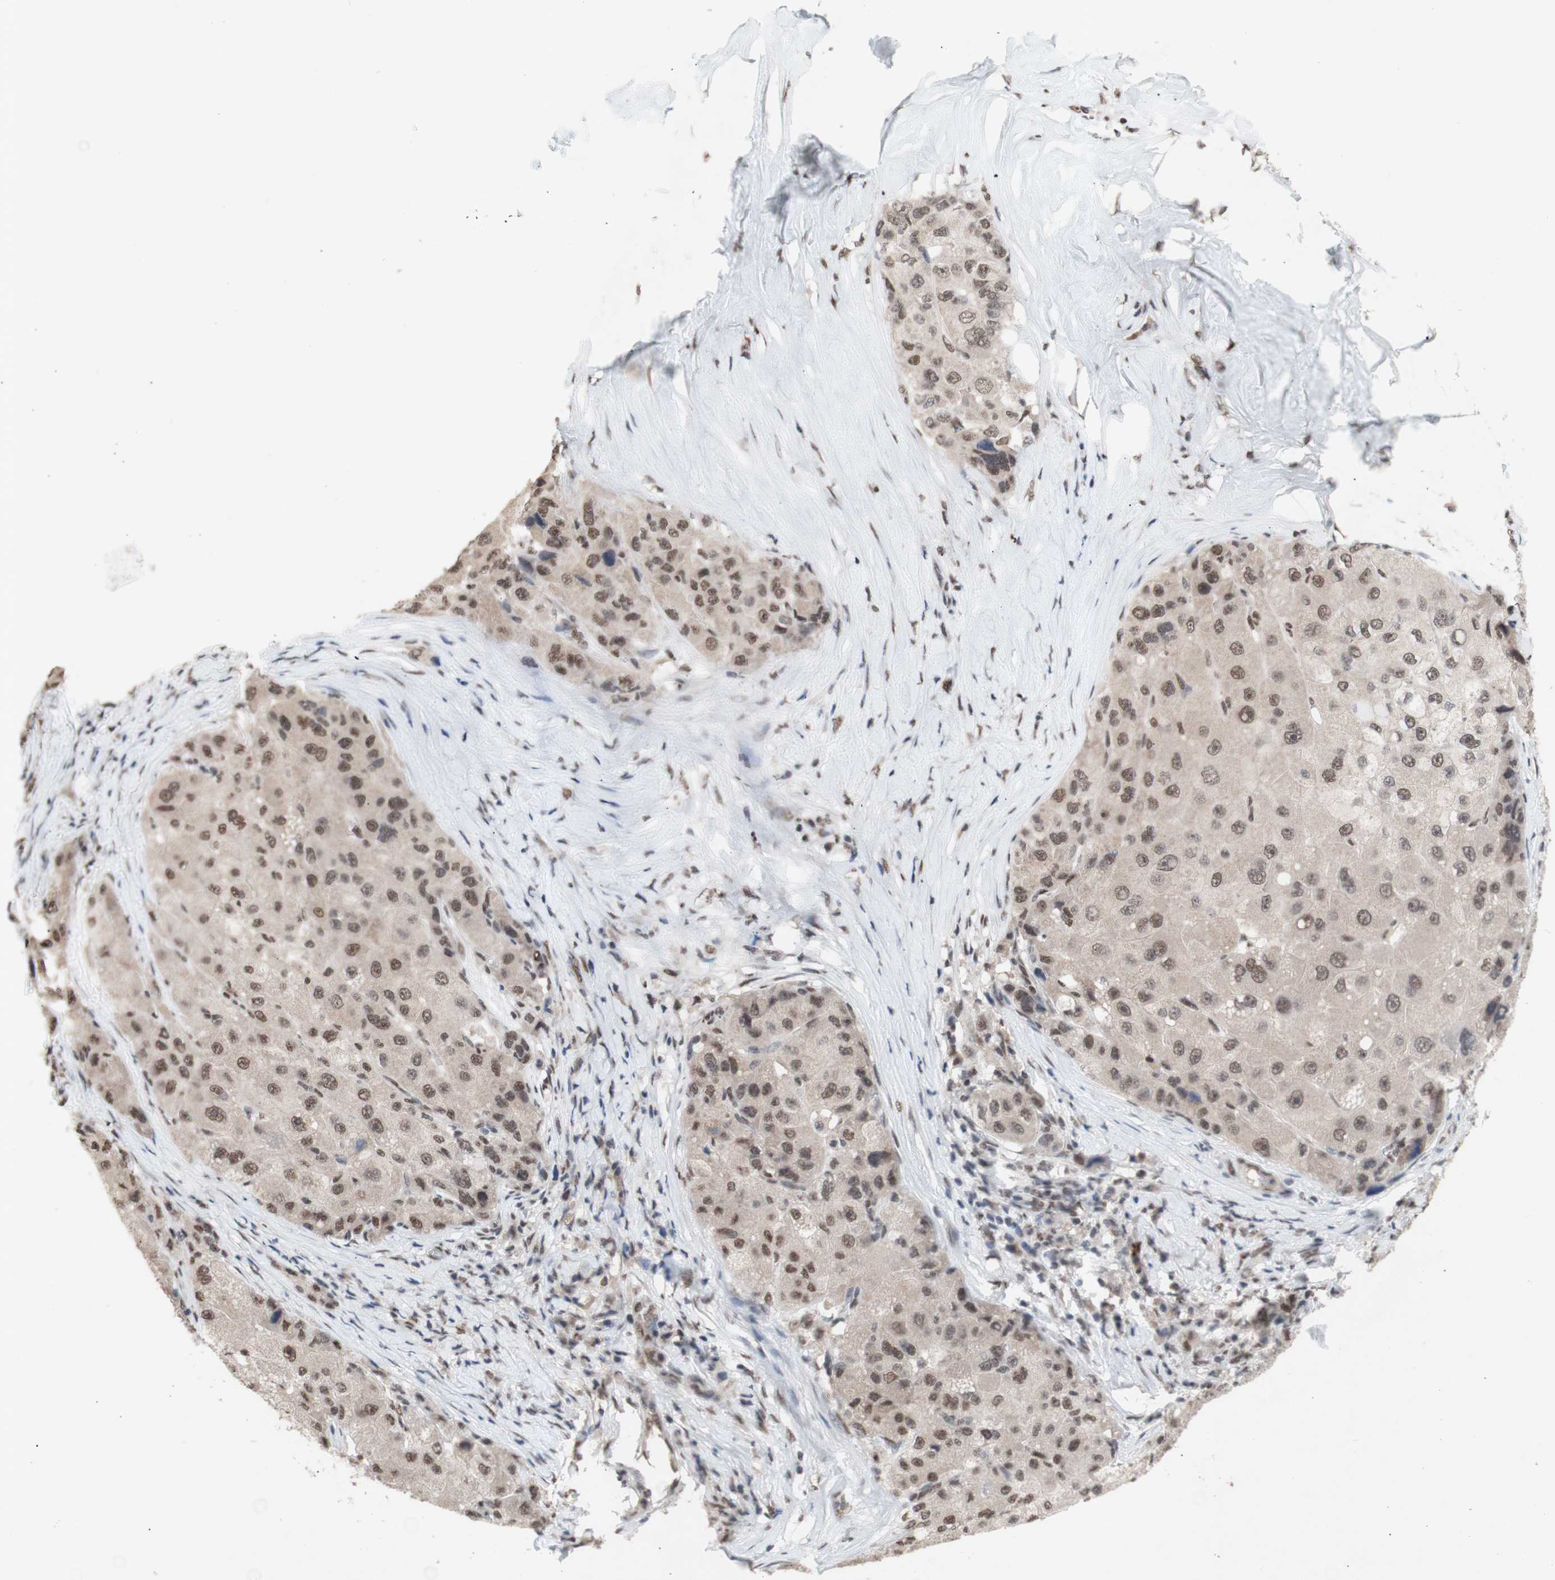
{"staining": {"intensity": "moderate", "quantity": ">75%", "location": "nuclear"}, "tissue": "liver cancer", "cell_type": "Tumor cells", "image_type": "cancer", "snomed": [{"axis": "morphology", "description": "Carcinoma, Hepatocellular, NOS"}, {"axis": "topography", "description": "Liver"}], "caption": "Human liver hepatocellular carcinoma stained with a protein marker reveals moderate staining in tumor cells.", "gene": "SFPQ", "patient": {"sex": "male", "age": 80}}